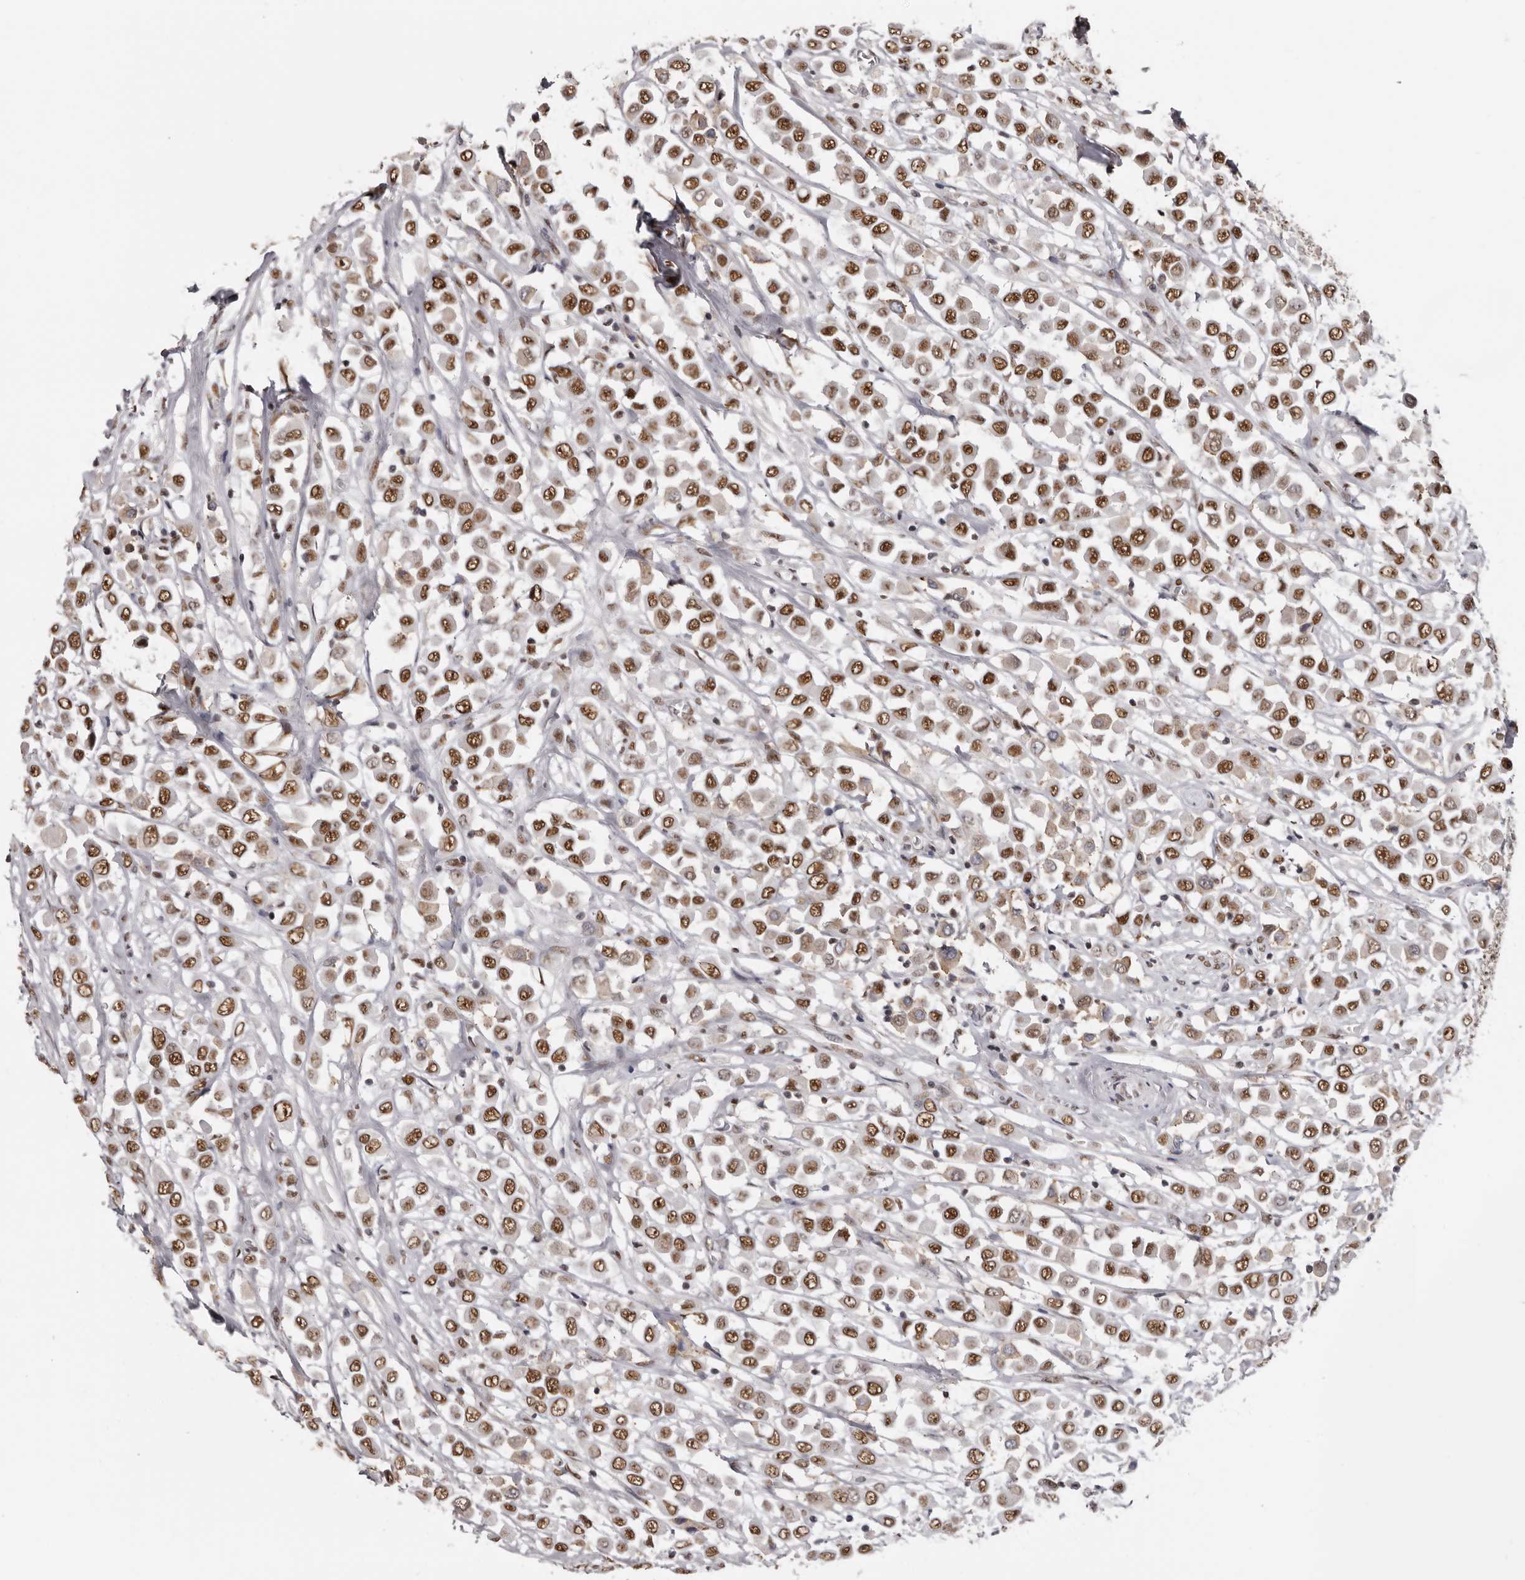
{"staining": {"intensity": "moderate", "quantity": ">75%", "location": "nuclear"}, "tissue": "breast cancer", "cell_type": "Tumor cells", "image_type": "cancer", "snomed": [{"axis": "morphology", "description": "Duct carcinoma"}, {"axis": "topography", "description": "Breast"}], "caption": "Immunohistochemistry image of neoplastic tissue: intraductal carcinoma (breast) stained using immunohistochemistry shows medium levels of moderate protein expression localized specifically in the nuclear of tumor cells, appearing as a nuclear brown color.", "gene": "SCAF4", "patient": {"sex": "female", "age": 61}}